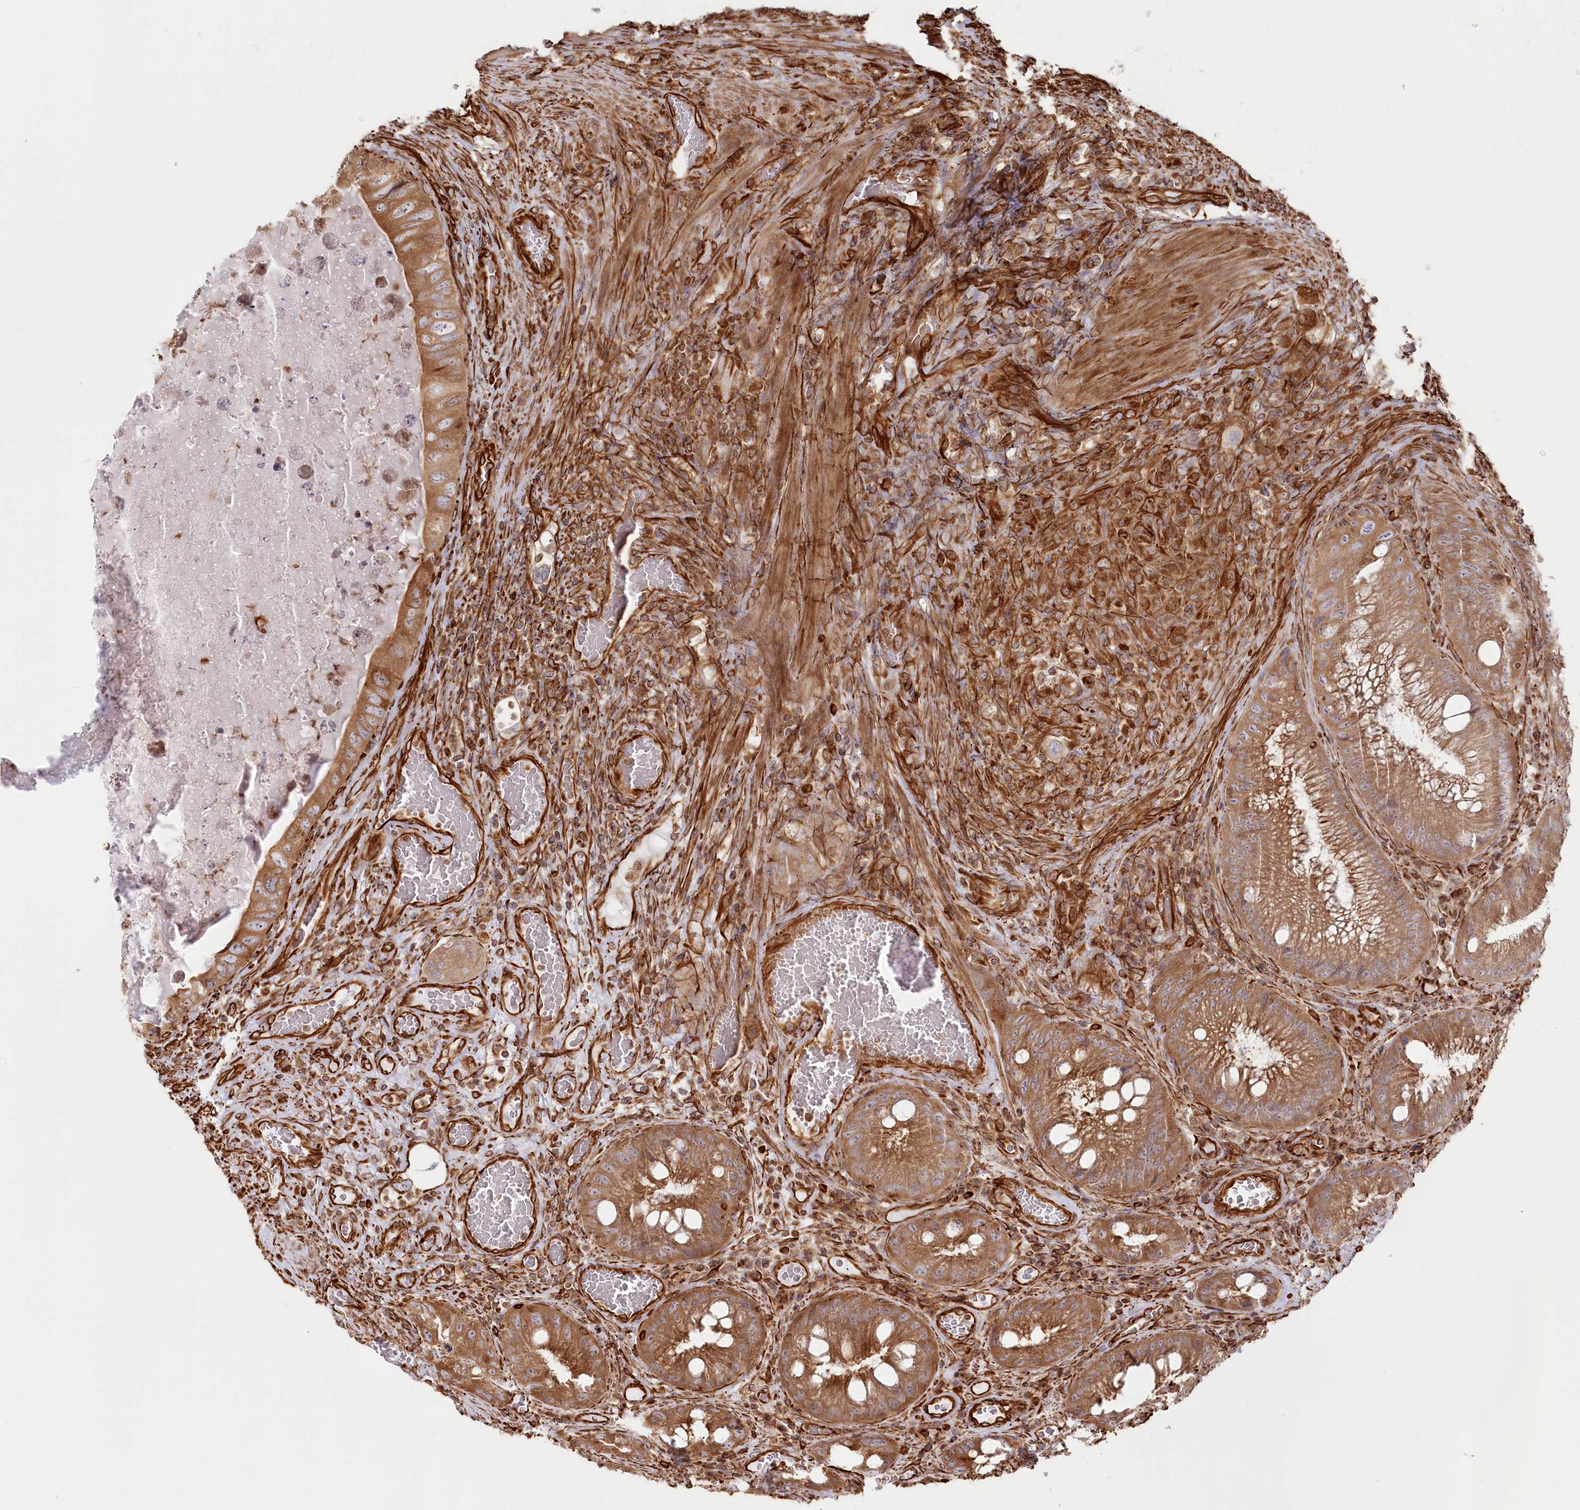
{"staining": {"intensity": "moderate", "quantity": ">75%", "location": "cytoplasmic/membranous"}, "tissue": "colorectal cancer", "cell_type": "Tumor cells", "image_type": "cancer", "snomed": [{"axis": "morphology", "description": "Adenocarcinoma, NOS"}, {"axis": "topography", "description": "Rectum"}], "caption": "The micrograph demonstrates immunohistochemical staining of colorectal cancer. There is moderate cytoplasmic/membranous staining is present in approximately >75% of tumor cells.", "gene": "TTC1", "patient": {"sex": "male", "age": 63}}